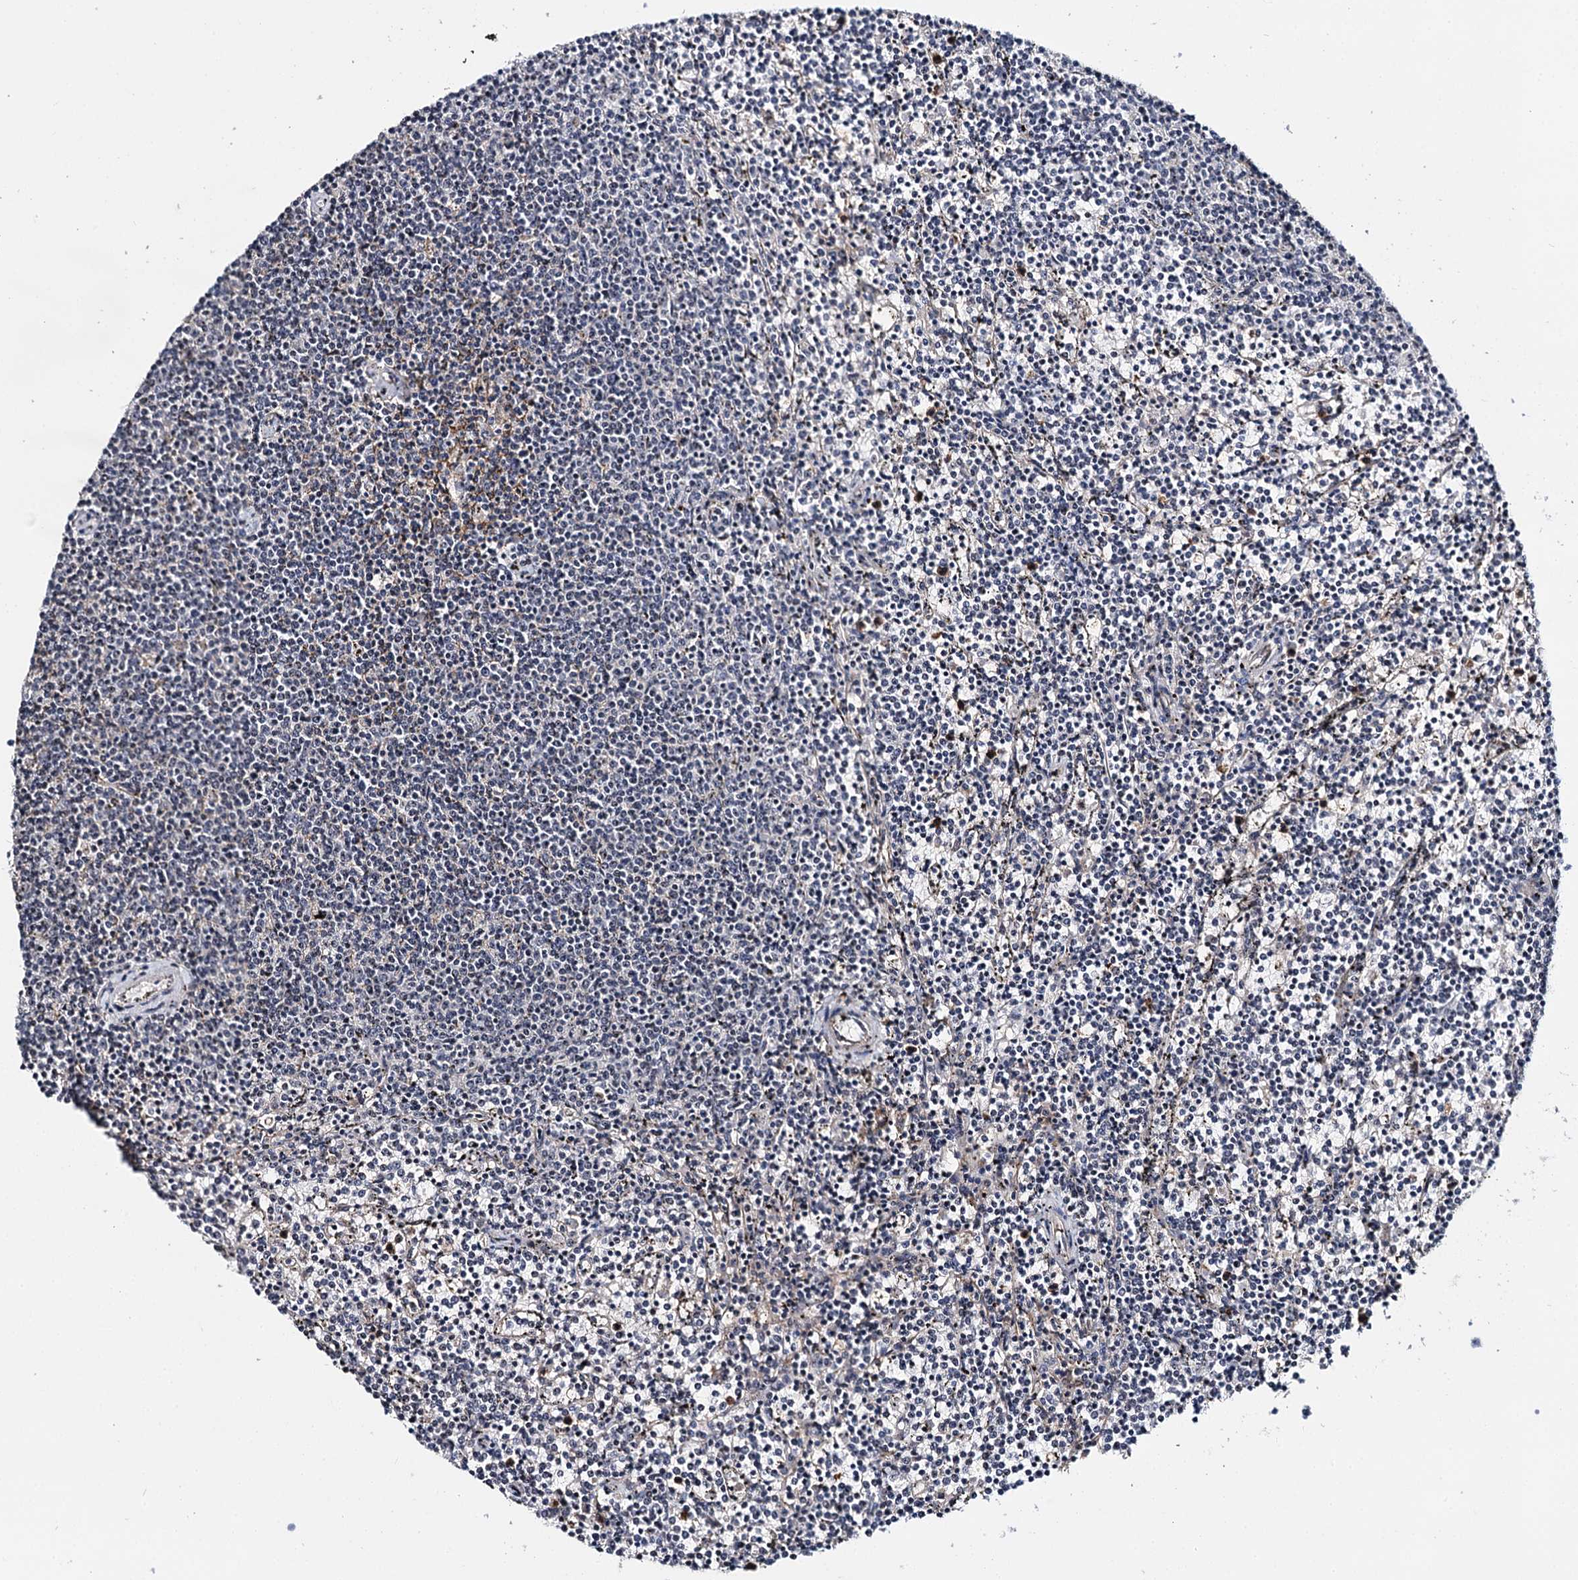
{"staining": {"intensity": "negative", "quantity": "none", "location": "none"}, "tissue": "lymphoma", "cell_type": "Tumor cells", "image_type": "cancer", "snomed": [{"axis": "morphology", "description": "Malignant lymphoma, non-Hodgkin's type, Low grade"}, {"axis": "topography", "description": "Spleen"}], "caption": "This histopathology image is of low-grade malignant lymphoma, non-Hodgkin's type stained with IHC to label a protein in brown with the nuclei are counter-stained blue. There is no positivity in tumor cells.", "gene": "SUPT20H", "patient": {"sex": "female", "age": 50}}